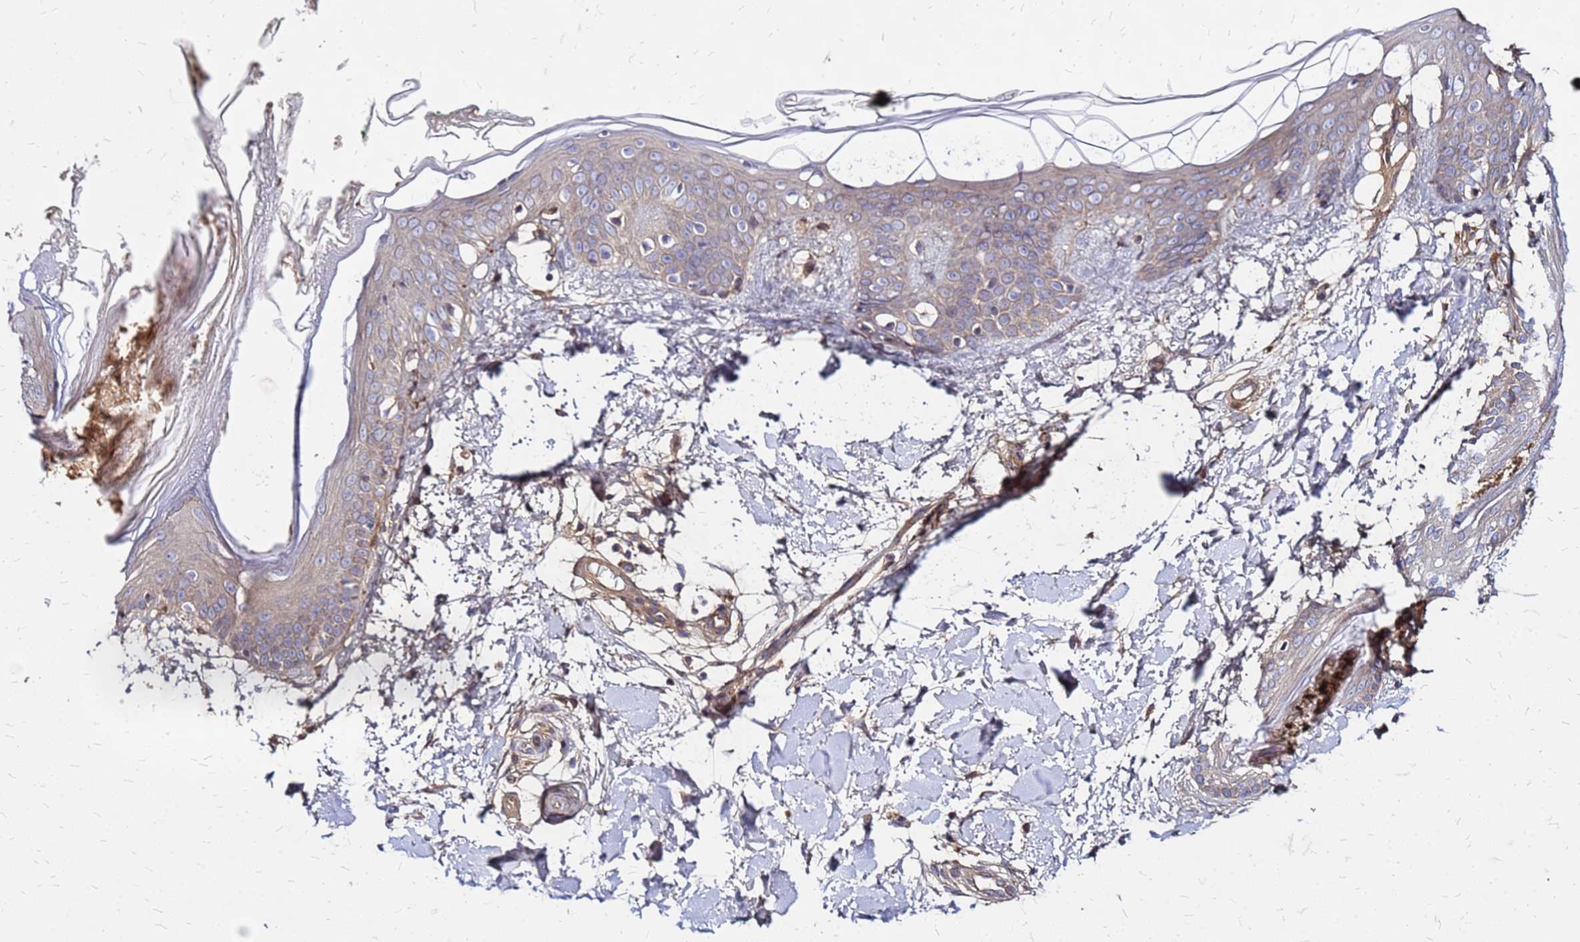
{"staining": {"intensity": "weak", "quantity": ">75%", "location": "cytoplasmic/membranous"}, "tissue": "skin", "cell_type": "Fibroblasts", "image_type": "normal", "snomed": [{"axis": "morphology", "description": "Normal tissue, NOS"}, {"axis": "topography", "description": "Skin"}], "caption": "Protein staining reveals weak cytoplasmic/membranous positivity in approximately >75% of fibroblasts in unremarkable skin.", "gene": "CYBC1", "patient": {"sex": "female", "age": 34}}